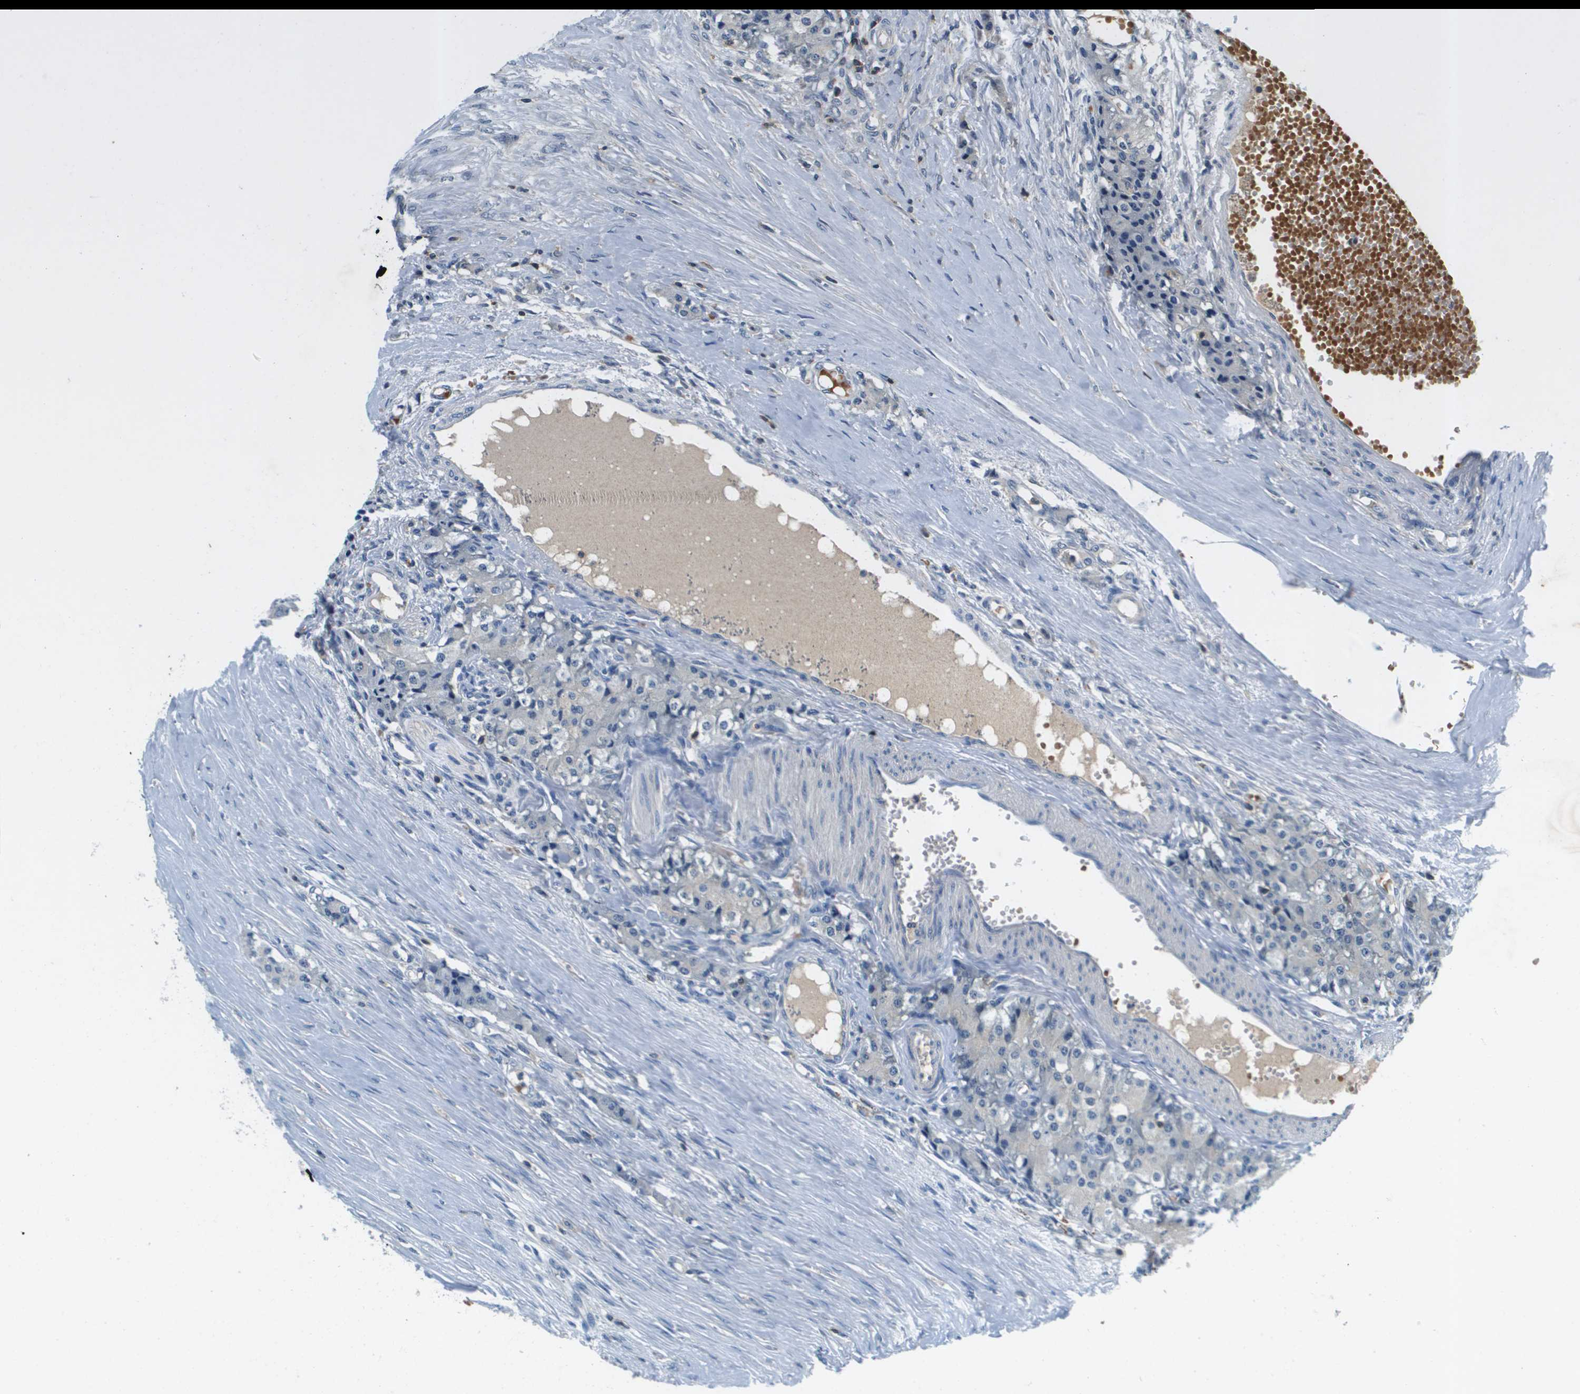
{"staining": {"intensity": "negative", "quantity": "none", "location": "none"}, "tissue": "carcinoid", "cell_type": "Tumor cells", "image_type": "cancer", "snomed": [{"axis": "morphology", "description": "Carcinoid, malignant, NOS"}, {"axis": "topography", "description": "Colon"}], "caption": "Immunohistochemical staining of human malignant carcinoid reveals no significant expression in tumor cells.", "gene": "KCNQ5", "patient": {"sex": "female", "age": 52}}